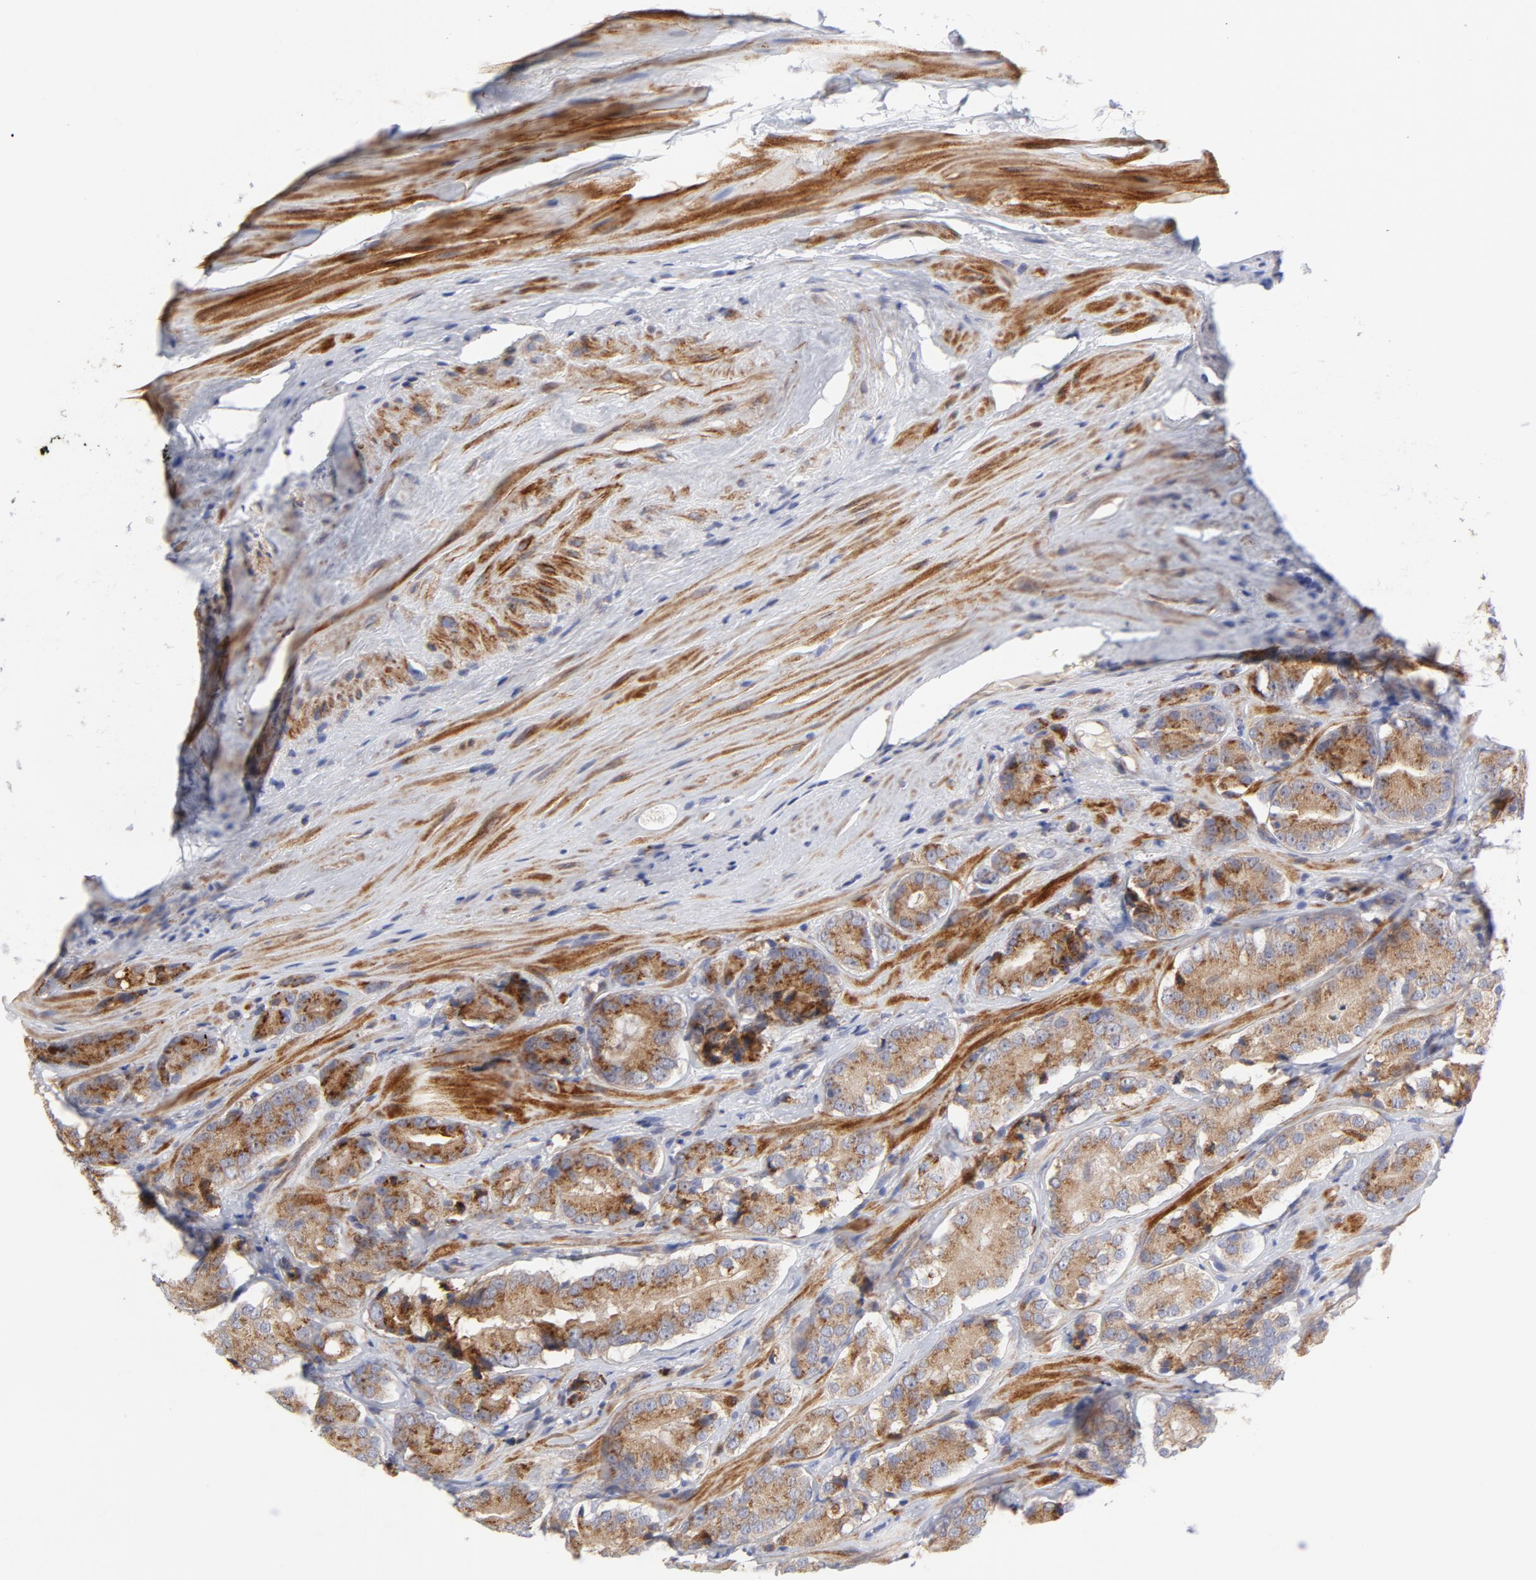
{"staining": {"intensity": "moderate", "quantity": "25%-75%", "location": "cytoplasmic/membranous"}, "tissue": "prostate cancer", "cell_type": "Tumor cells", "image_type": "cancer", "snomed": [{"axis": "morphology", "description": "Adenocarcinoma, High grade"}, {"axis": "topography", "description": "Prostate"}], "caption": "Immunohistochemical staining of human high-grade adenocarcinoma (prostate) exhibits medium levels of moderate cytoplasmic/membranous positivity in about 25%-75% of tumor cells. (DAB (3,3'-diaminobenzidine) IHC, brown staining for protein, blue staining for nuclei).", "gene": "RAPGEF3", "patient": {"sex": "male", "age": 70}}